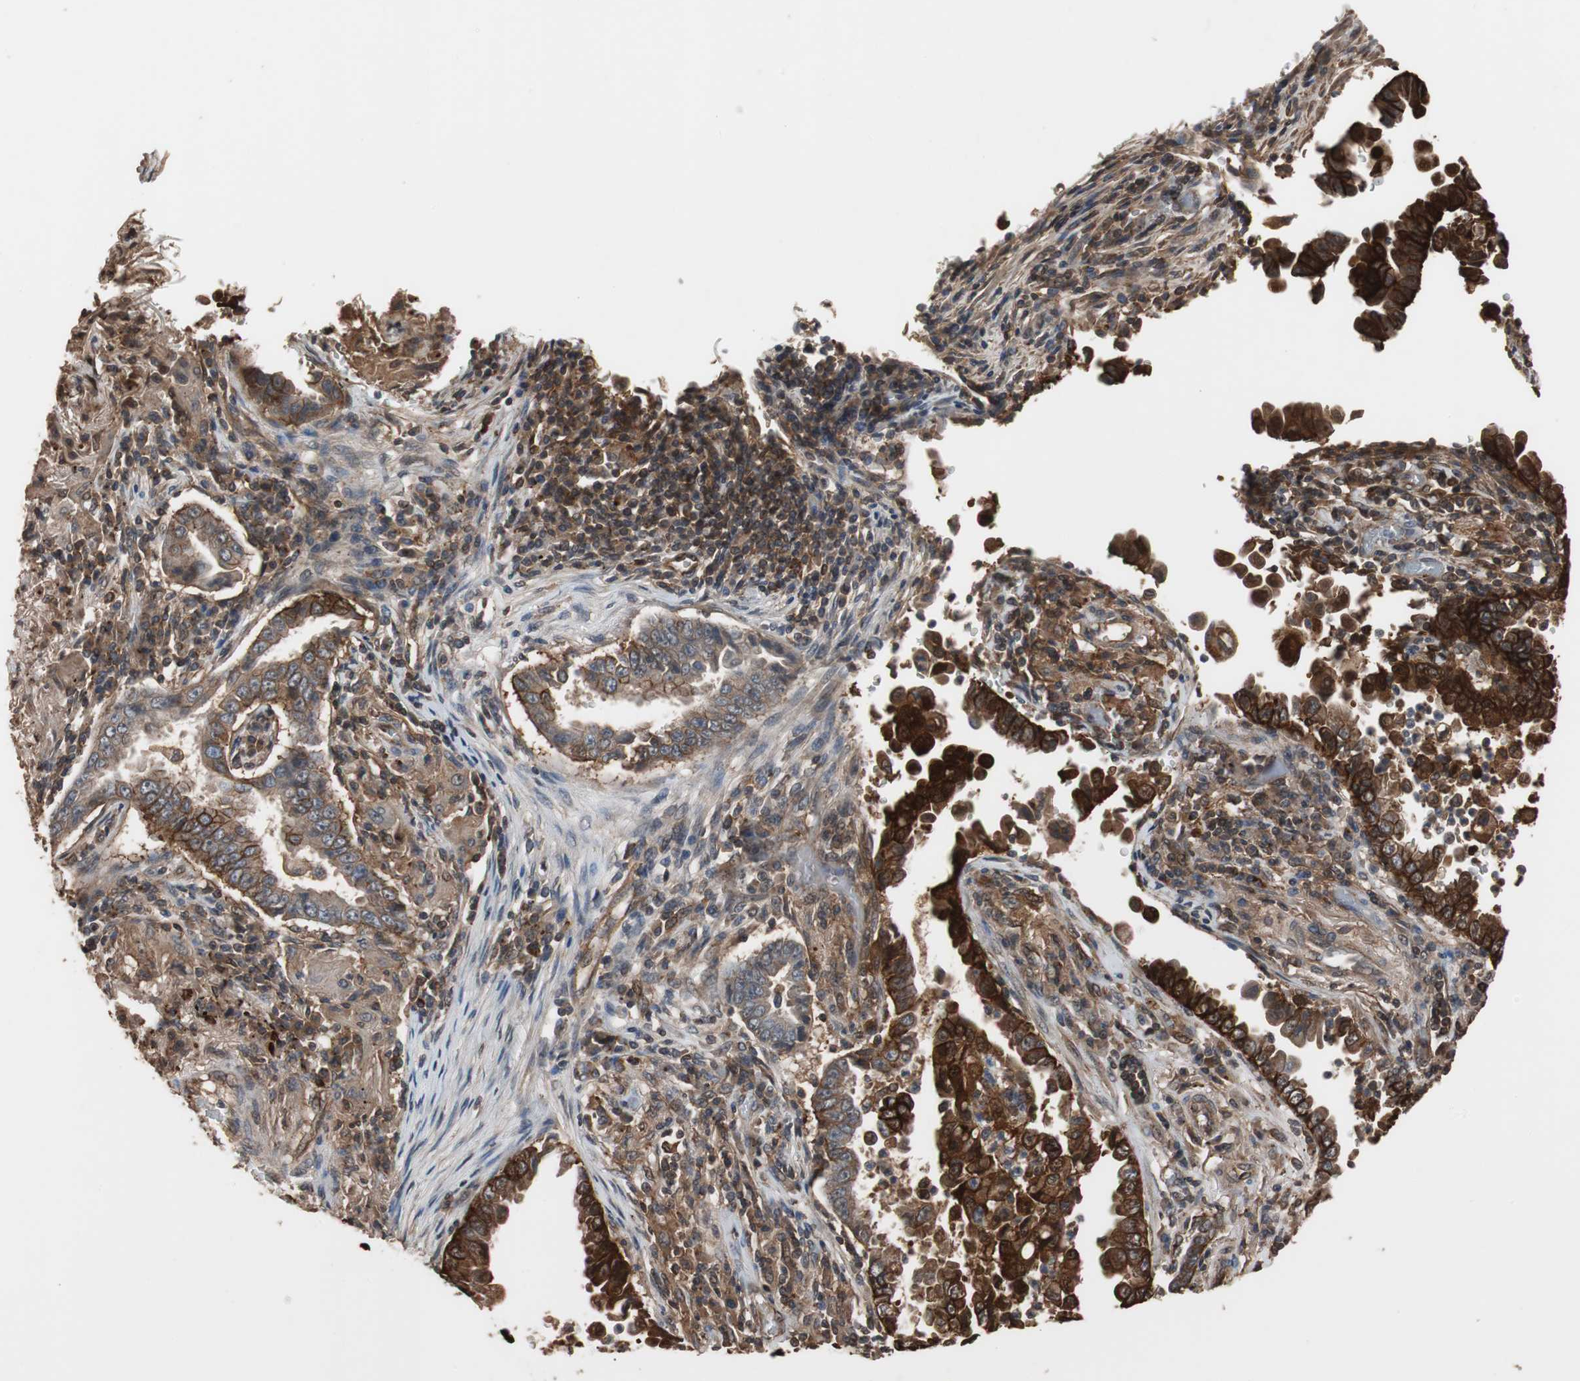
{"staining": {"intensity": "strong", "quantity": ">75%", "location": "cytoplasmic/membranous"}, "tissue": "lung cancer", "cell_type": "Tumor cells", "image_type": "cancer", "snomed": [{"axis": "morphology", "description": "Normal tissue, NOS"}, {"axis": "morphology", "description": "Inflammation, NOS"}, {"axis": "morphology", "description": "Adenocarcinoma, NOS"}, {"axis": "topography", "description": "Lung"}], "caption": "The micrograph exhibits immunohistochemical staining of lung adenocarcinoma. There is strong cytoplasmic/membranous positivity is seen in about >75% of tumor cells.", "gene": "NDRG1", "patient": {"sex": "female", "age": 64}}